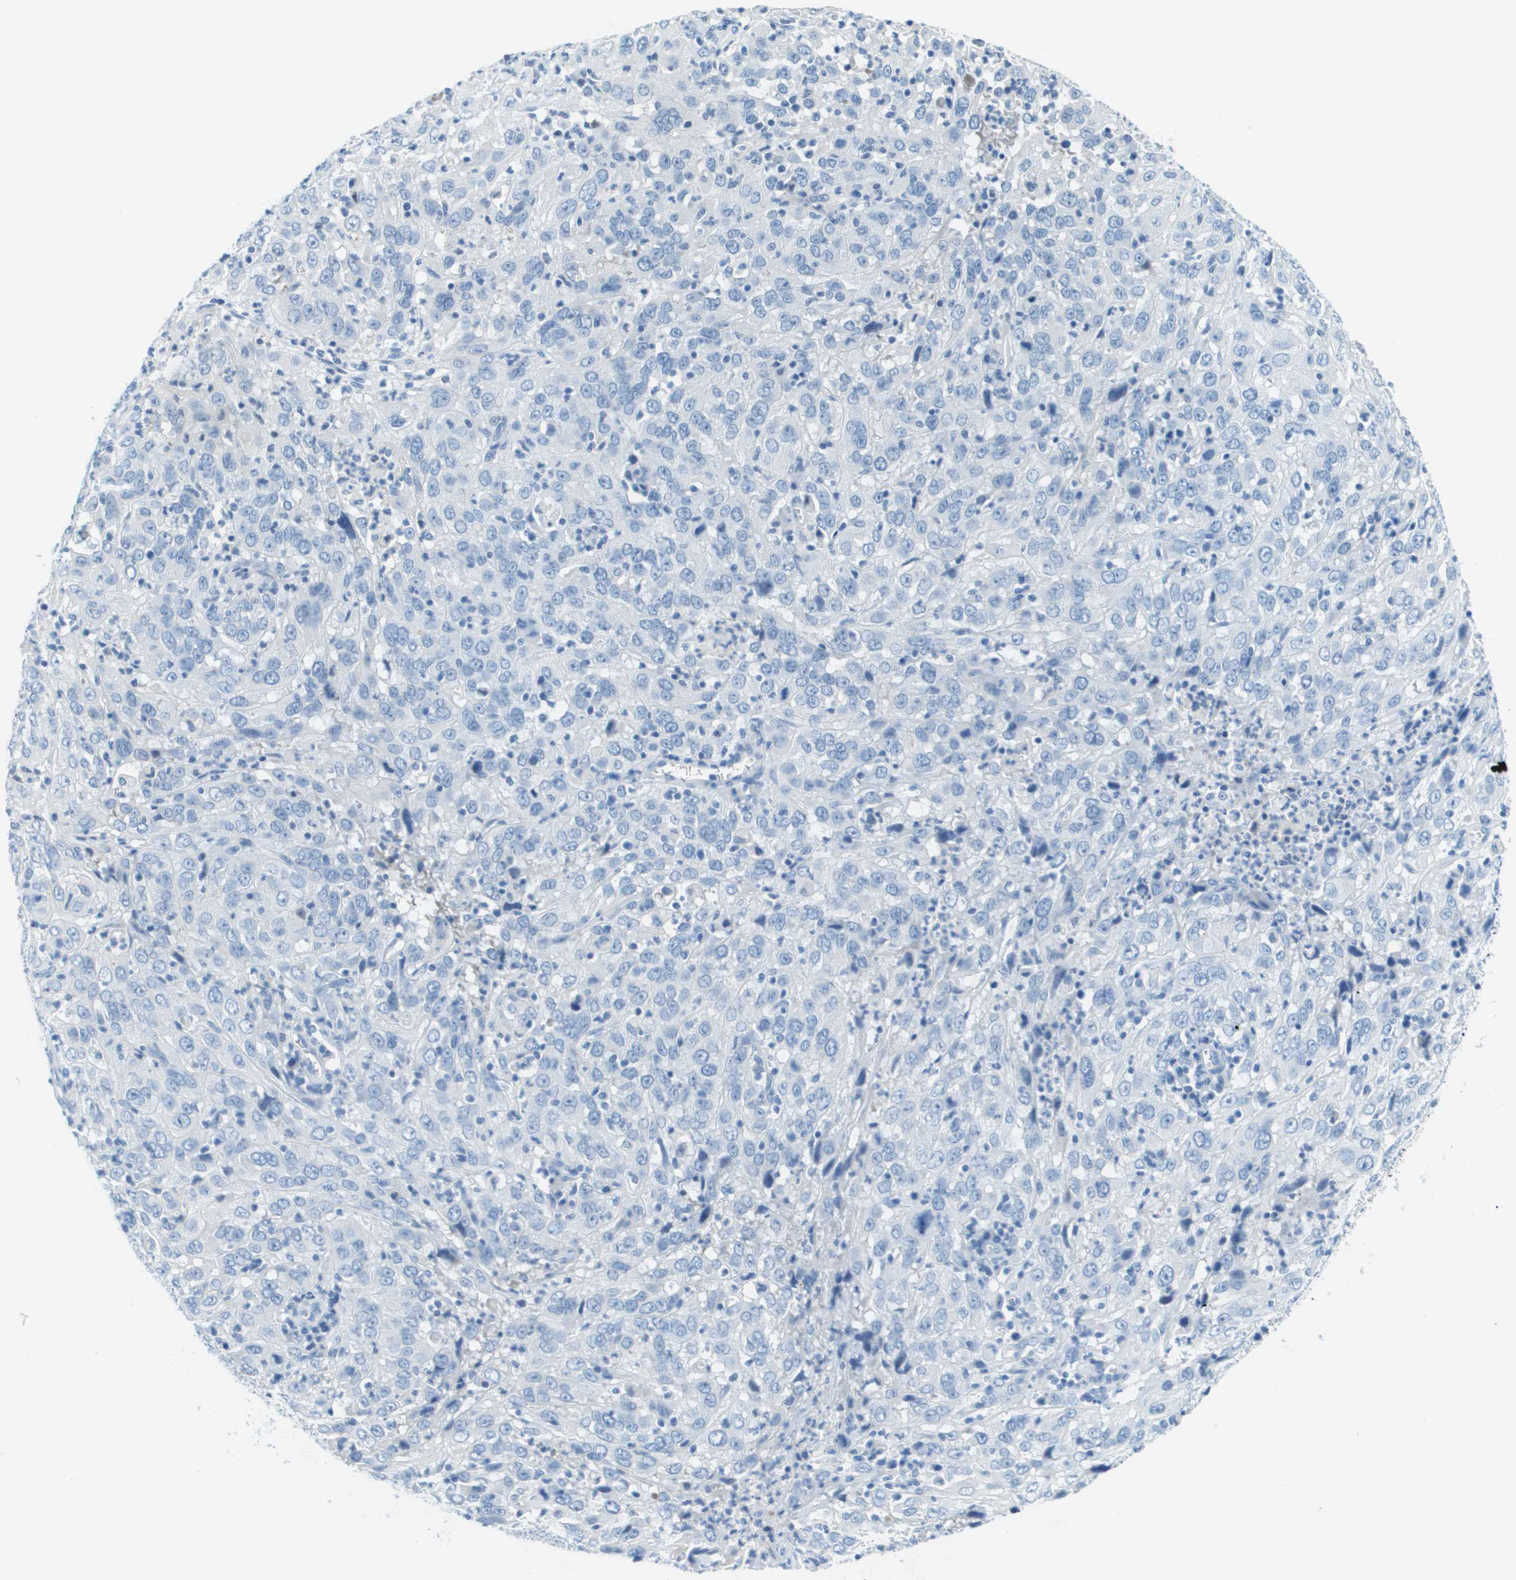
{"staining": {"intensity": "negative", "quantity": "none", "location": "none"}, "tissue": "cervical cancer", "cell_type": "Tumor cells", "image_type": "cancer", "snomed": [{"axis": "morphology", "description": "Squamous cell carcinoma, NOS"}, {"axis": "topography", "description": "Cervix"}], "caption": "IHC photomicrograph of neoplastic tissue: human cervical cancer stained with DAB (3,3'-diaminobenzidine) reveals no significant protein staining in tumor cells.", "gene": "CDHR2", "patient": {"sex": "female", "age": 32}}